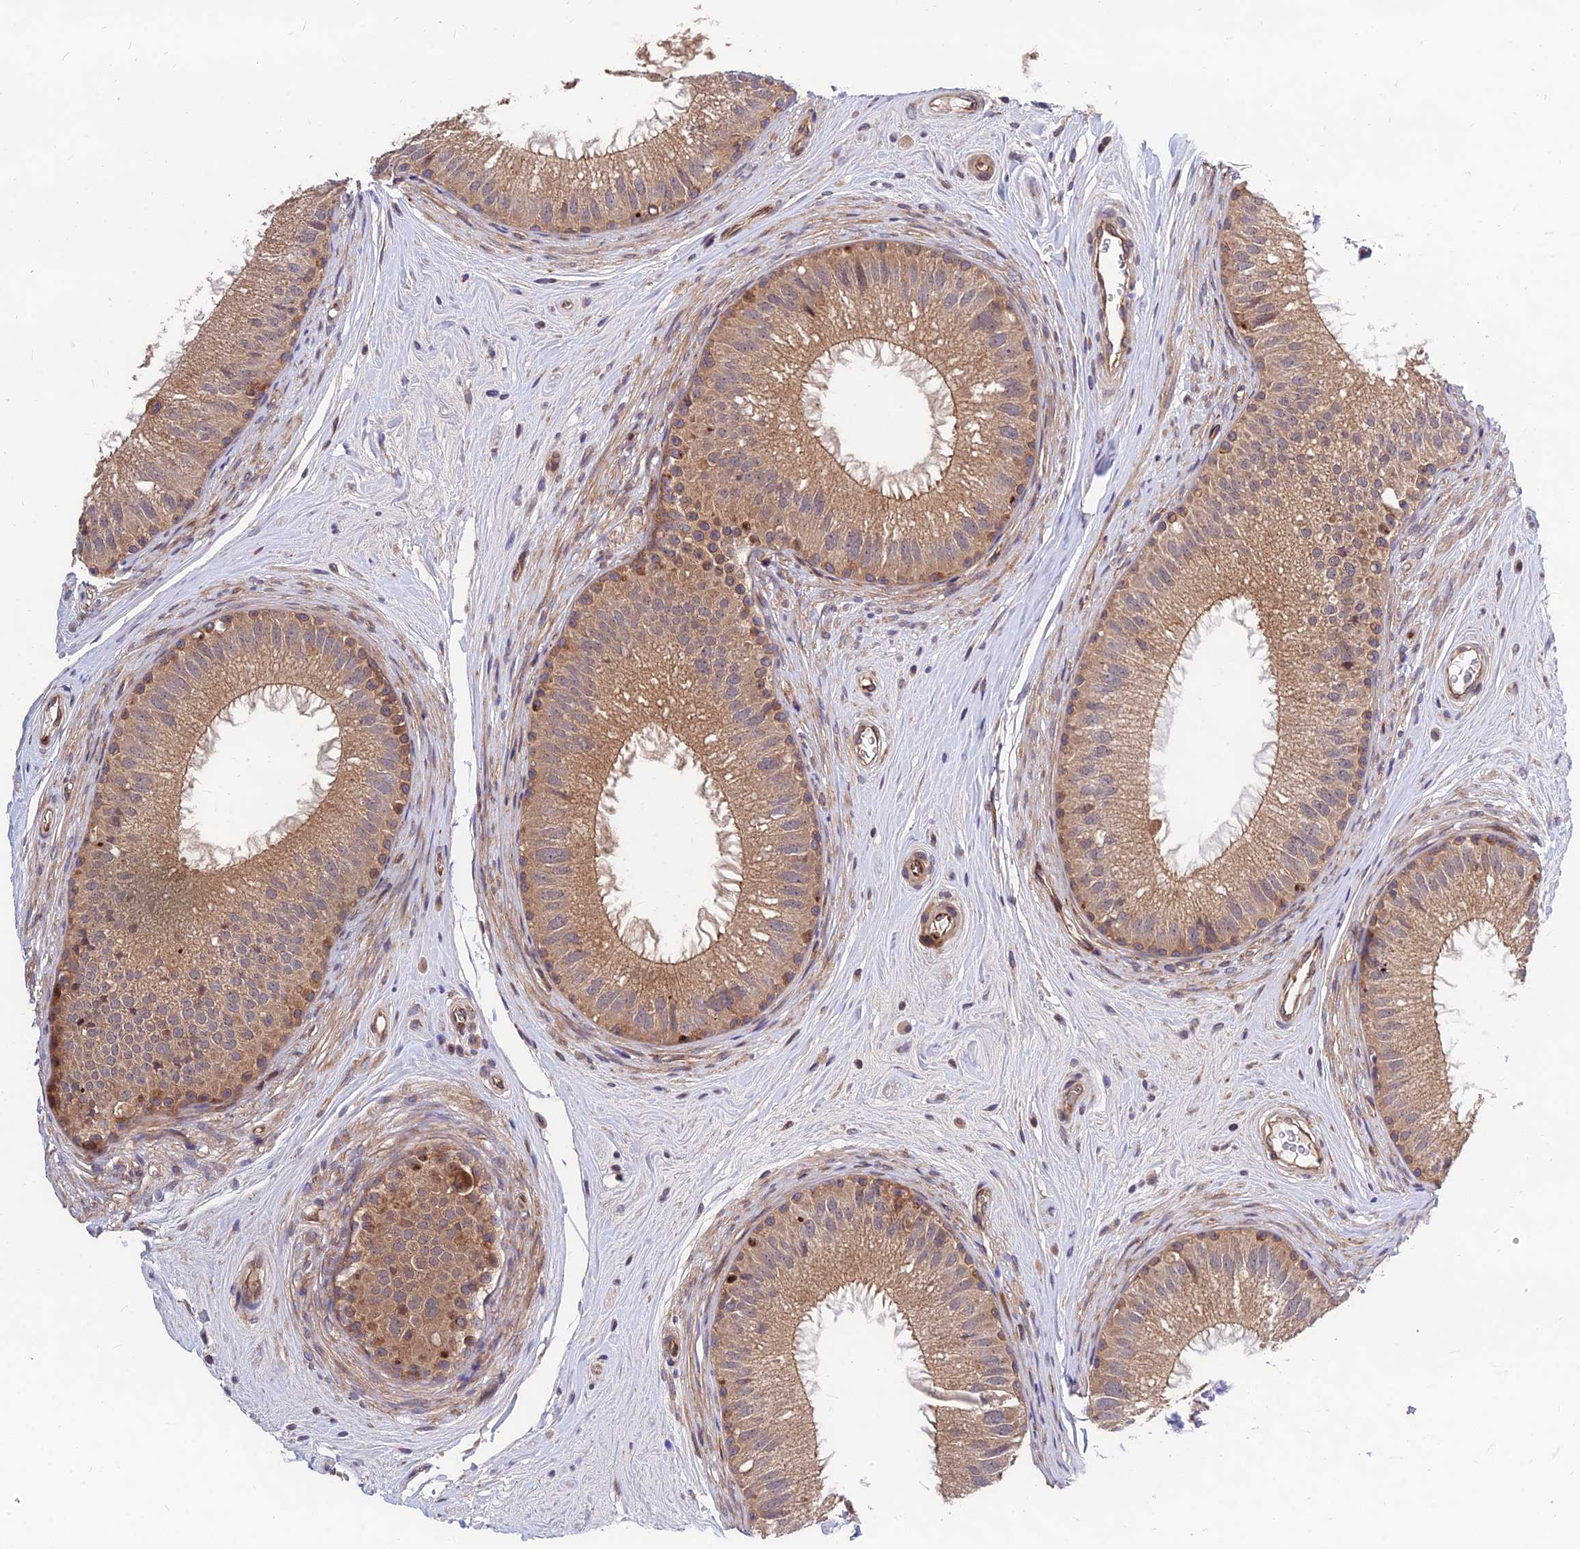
{"staining": {"intensity": "moderate", "quantity": ">75%", "location": "cytoplasmic/membranous"}, "tissue": "epididymis", "cell_type": "Glandular cells", "image_type": "normal", "snomed": [{"axis": "morphology", "description": "Normal tissue, NOS"}, {"axis": "topography", "description": "Epididymis"}], "caption": "Moderate cytoplasmic/membranous positivity for a protein is identified in about >75% of glandular cells of benign epididymis using immunohistochemistry.", "gene": "MKKS", "patient": {"sex": "male", "age": 33}}